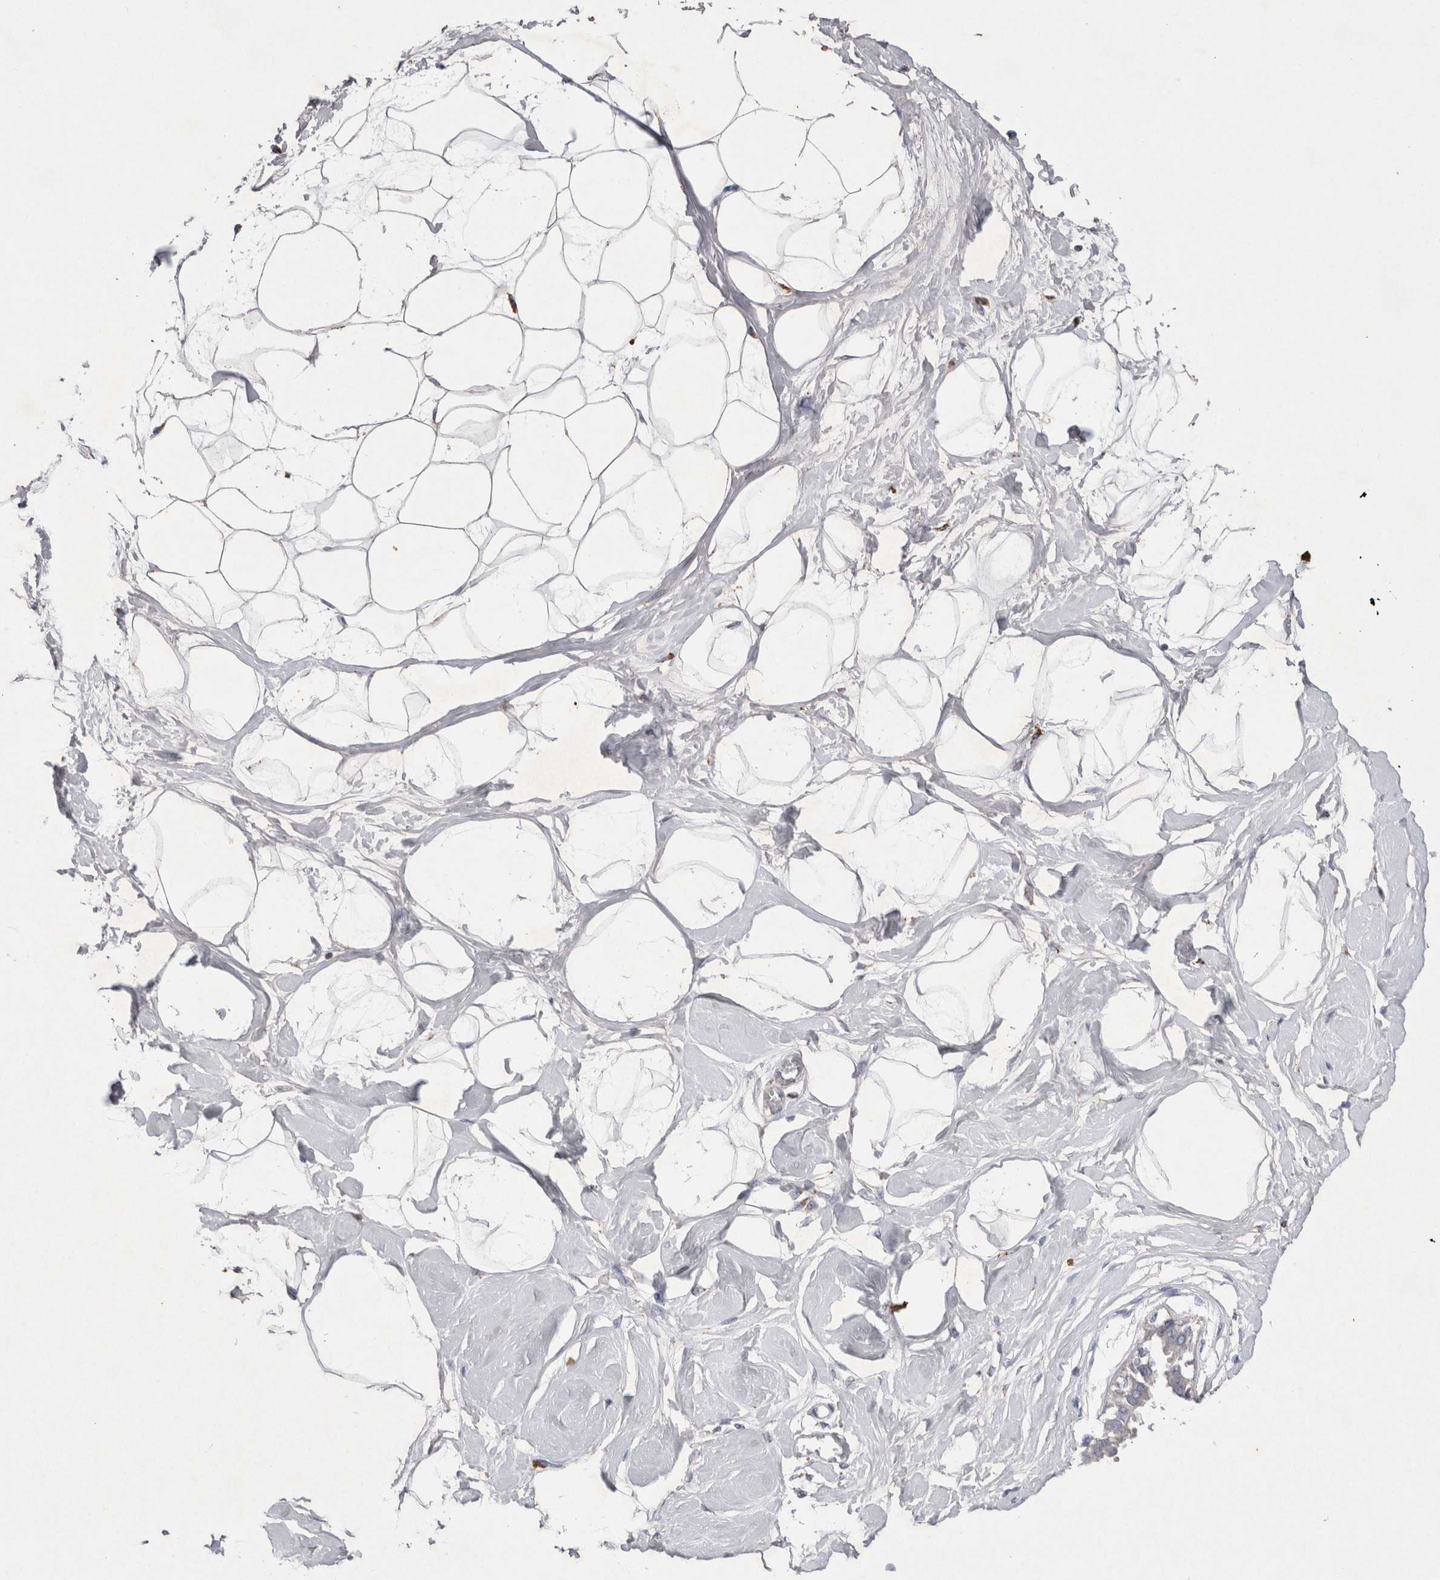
{"staining": {"intensity": "negative", "quantity": "none", "location": "none"}, "tissue": "breast", "cell_type": "Adipocytes", "image_type": "normal", "snomed": [{"axis": "morphology", "description": "Normal tissue, NOS"}, {"axis": "topography", "description": "Breast"}], "caption": "The immunohistochemistry (IHC) photomicrograph has no significant positivity in adipocytes of breast. (DAB immunohistochemistry (IHC) visualized using brightfield microscopy, high magnification).", "gene": "DKK3", "patient": {"sex": "female", "age": 45}}